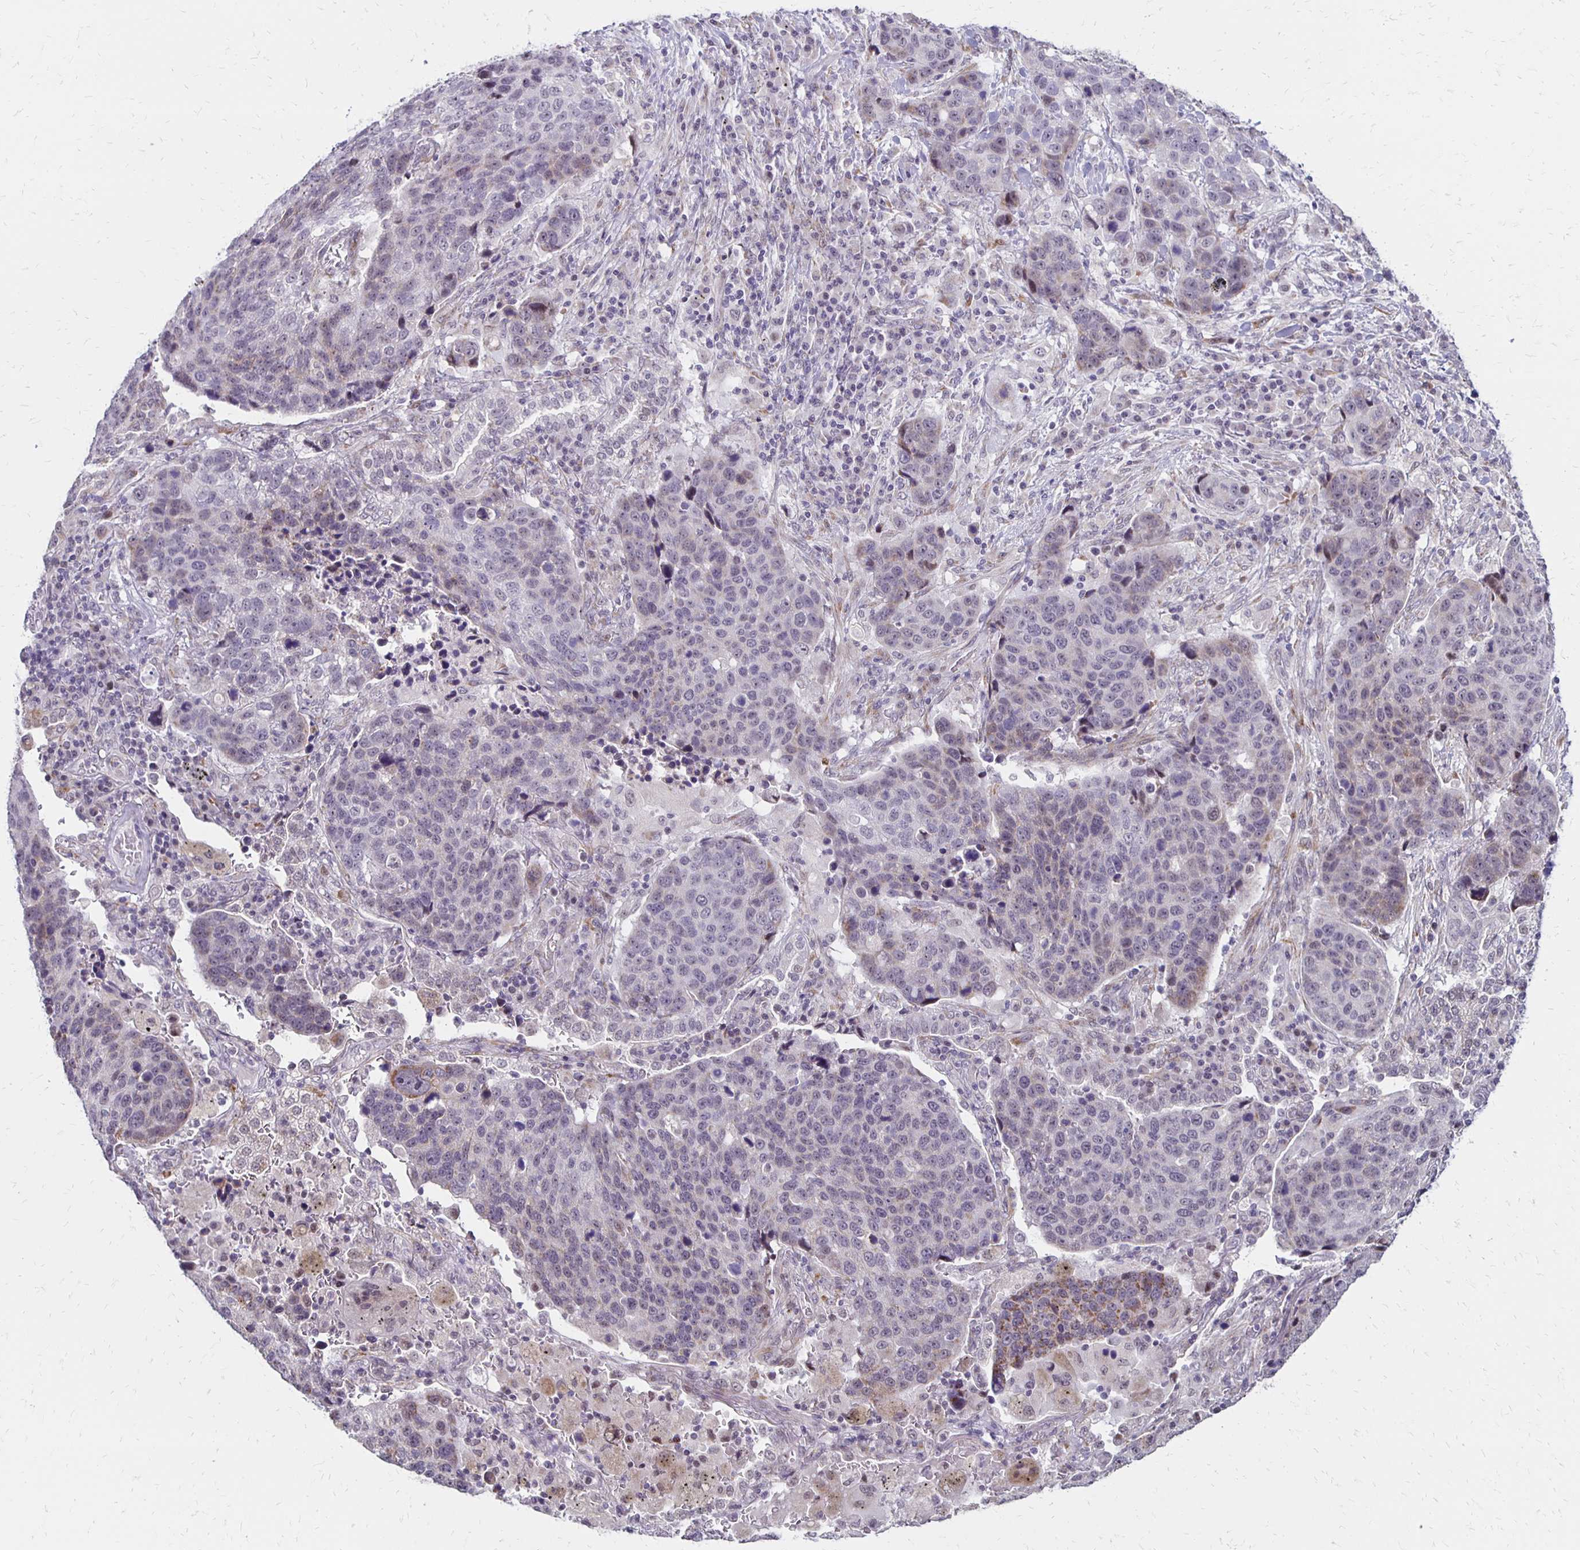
{"staining": {"intensity": "weak", "quantity": "<25%", "location": "nuclear"}, "tissue": "lung cancer", "cell_type": "Tumor cells", "image_type": "cancer", "snomed": [{"axis": "morphology", "description": "Squamous cell carcinoma, NOS"}, {"axis": "topography", "description": "Lymph node"}, {"axis": "topography", "description": "Lung"}], "caption": "The image exhibits no significant positivity in tumor cells of squamous cell carcinoma (lung).", "gene": "DAGLA", "patient": {"sex": "male", "age": 61}}